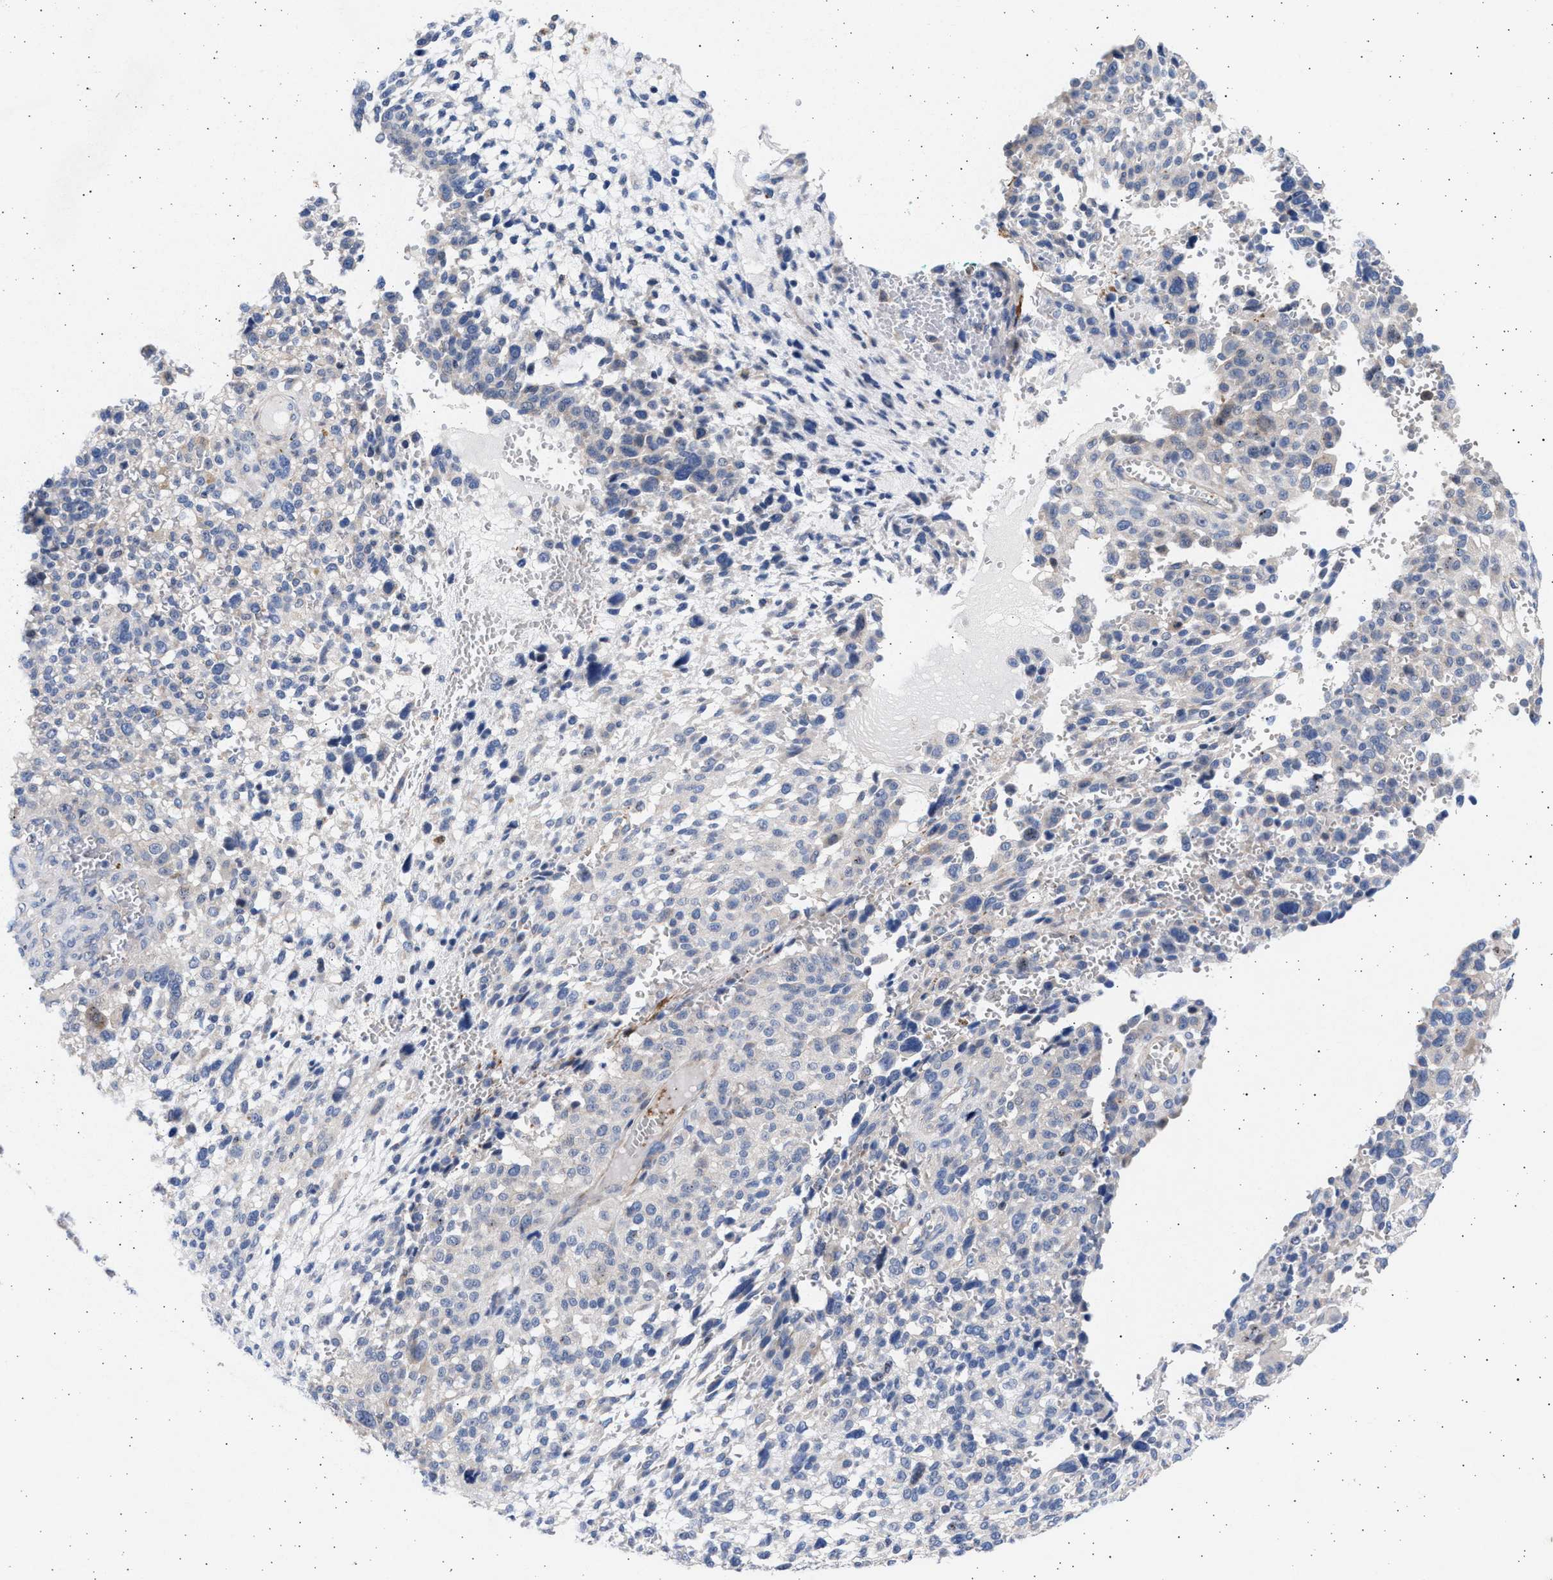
{"staining": {"intensity": "negative", "quantity": "none", "location": "none"}, "tissue": "melanoma", "cell_type": "Tumor cells", "image_type": "cancer", "snomed": [{"axis": "morphology", "description": "Malignant melanoma, NOS"}, {"axis": "topography", "description": "Skin"}], "caption": "IHC of human melanoma displays no positivity in tumor cells.", "gene": "NBR1", "patient": {"sex": "female", "age": 55}}